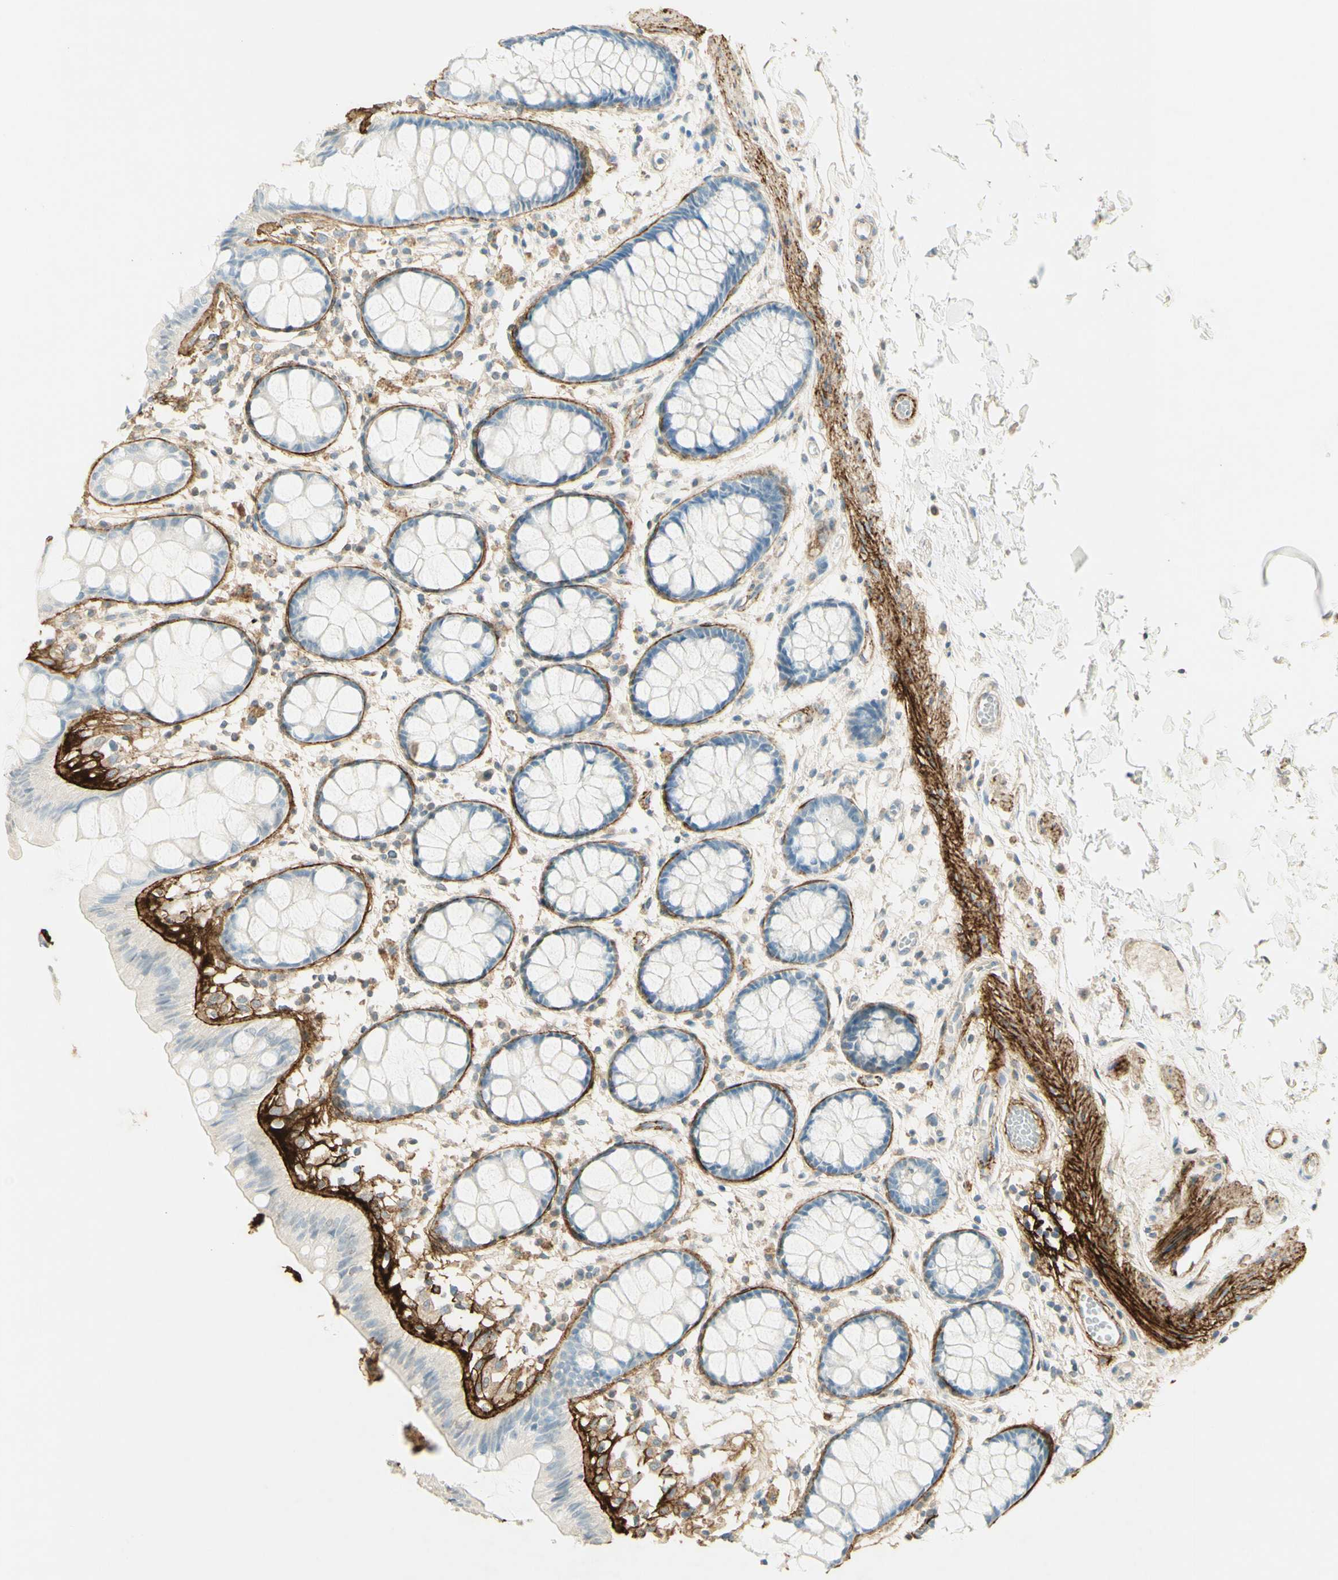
{"staining": {"intensity": "negative", "quantity": "none", "location": "none"}, "tissue": "rectum", "cell_type": "Glandular cells", "image_type": "normal", "snomed": [{"axis": "morphology", "description": "Normal tissue, NOS"}, {"axis": "topography", "description": "Rectum"}], "caption": "Image shows no significant protein expression in glandular cells of unremarkable rectum.", "gene": "TNN", "patient": {"sex": "female", "age": 66}}